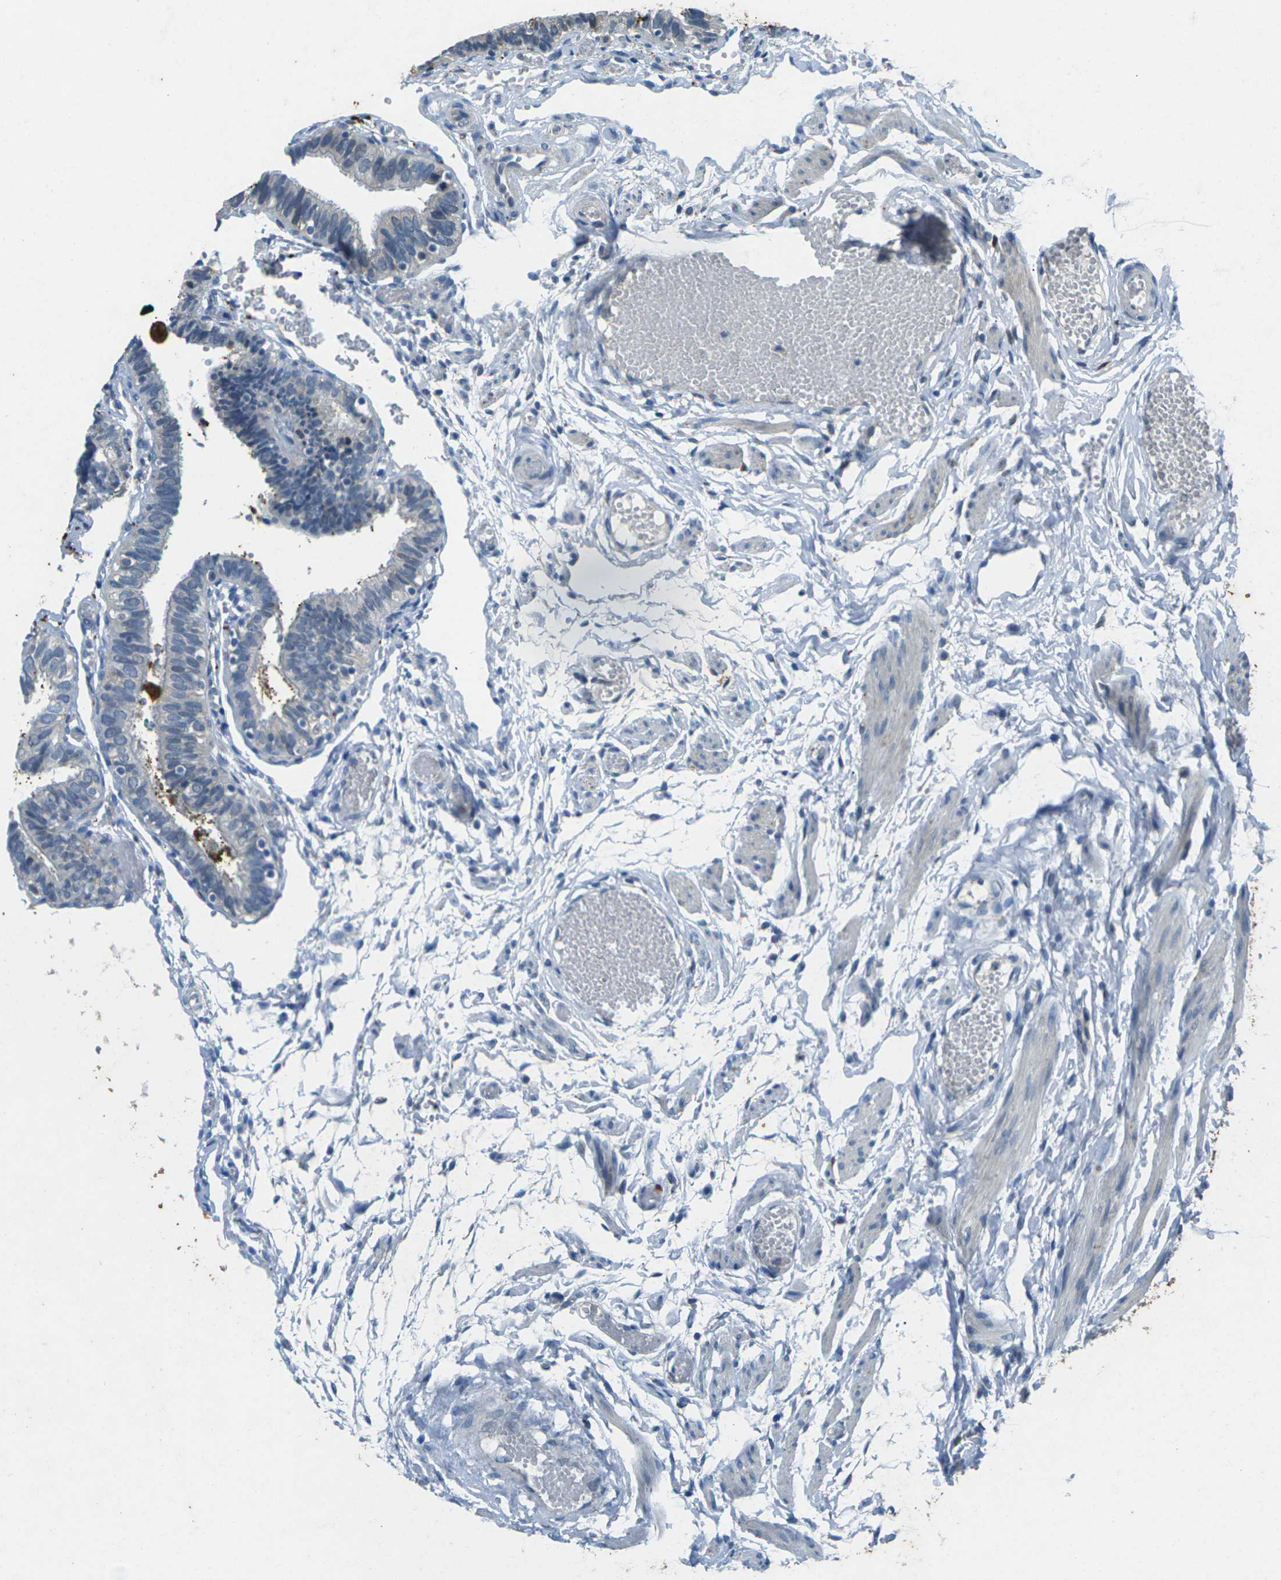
{"staining": {"intensity": "negative", "quantity": "none", "location": "none"}, "tissue": "fallopian tube", "cell_type": "Glandular cells", "image_type": "normal", "snomed": [{"axis": "morphology", "description": "Normal tissue, NOS"}, {"axis": "topography", "description": "Fallopian tube"}], "caption": "Fallopian tube stained for a protein using IHC shows no positivity glandular cells.", "gene": "SIGLEC14", "patient": {"sex": "female", "age": 46}}